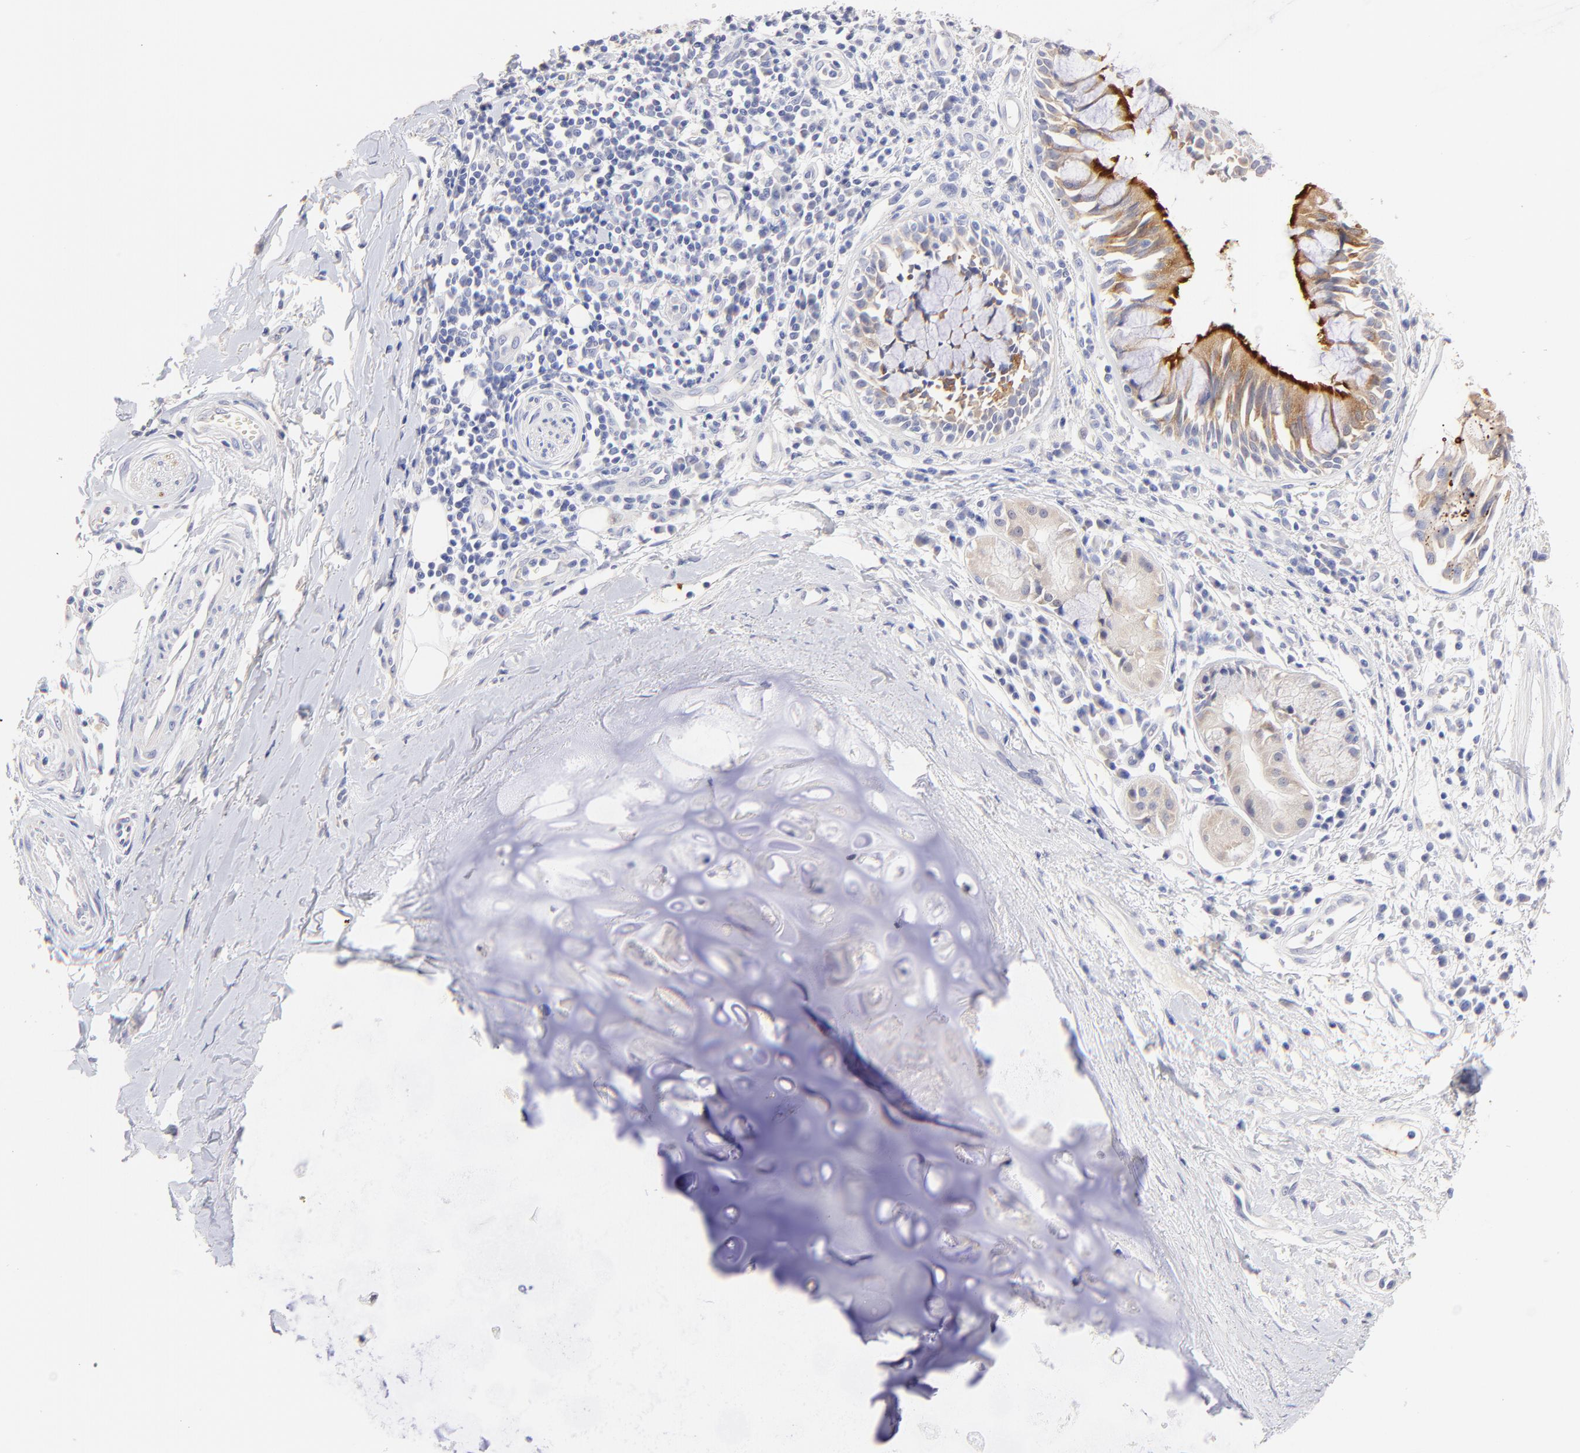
{"staining": {"intensity": "moderate", "quantity": "25%-75%", "location": "nuclear"}, "tissue": "adipose tissue", "cell_type": "Adipocytes", "image_type": "normal", "snomed": [{"axis": "morphology", "description": "Normal tissue, NOS"}, {"axis": "morphology", "description": "Adenocarcinoma, NOS"}, {"axis": "topography", "description": "Cartilage tissue"}, {"axis": "topography", "description": "Bronchus"}, {"axis": "topography", "description": "Lung"}], "caption": "Protein expression analysis of unremarkable human adipose tissue reveals moderate nuclear positivity in approximately 25%-75% of adipocytes. (IHC, brightfield microscopy, high magnification).", "gene": "CFAP57", "patient": {"sex": "female", "age": 67}}